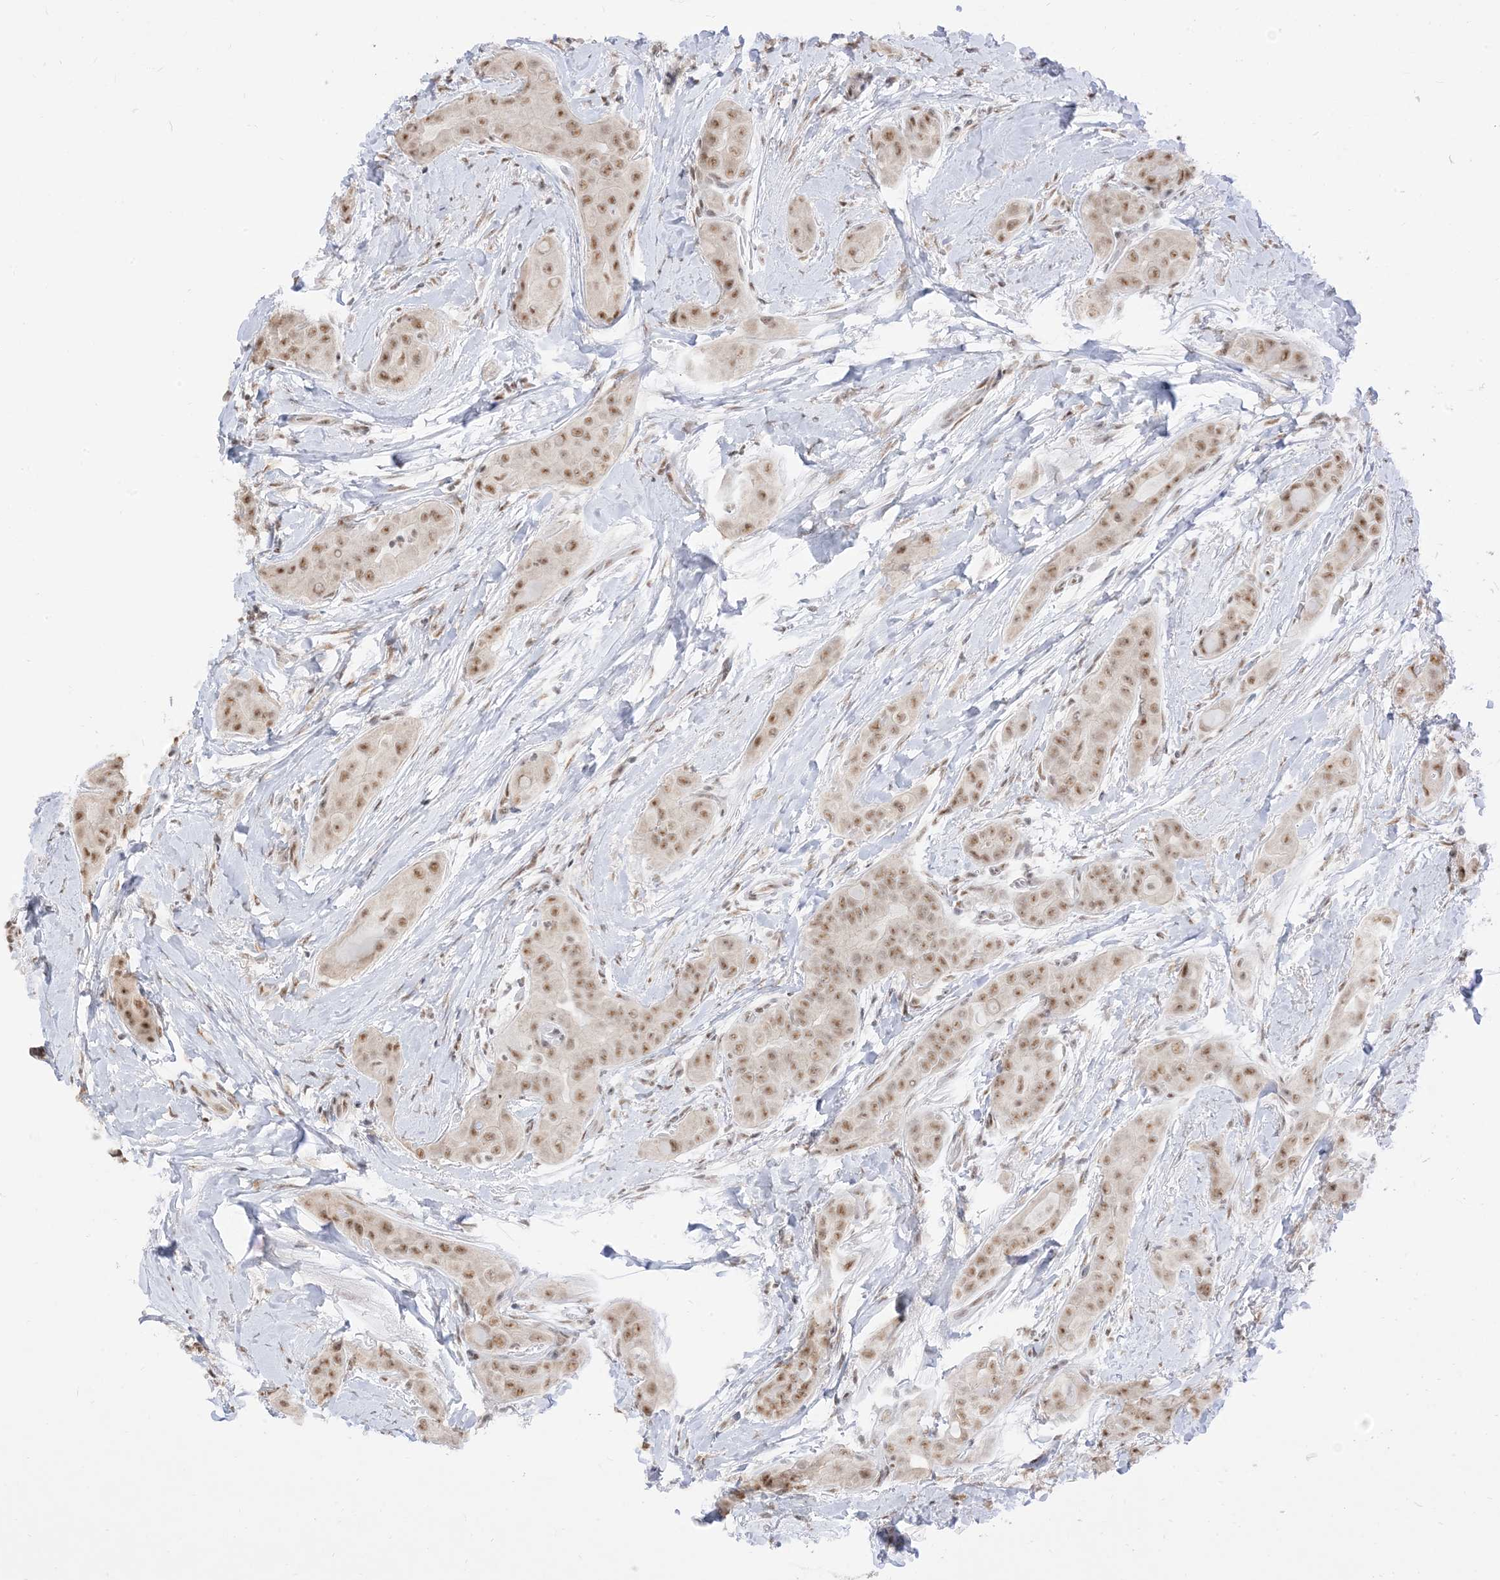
{"staining": {"intensity": "moderate", "quantity": ">75%", "location": "nuclear"}, "tissue": "thyroid cancer", "cell_type": "Tumor cells", "image_type": "cancer", "snomed": [{"axis": "morphology", "description": "Papillary adenocarcinoma, NOS"}, {"axis": "topography", "description": "Thyroid gland"}], "caption": "A brown stain shows moderate nuclear positivity of a protein in thyroid cancer (papillary adenocarcinoma) tumor cells.", "gene": "ARGLU1", "patient": {"sex": "male", "age": 33}}